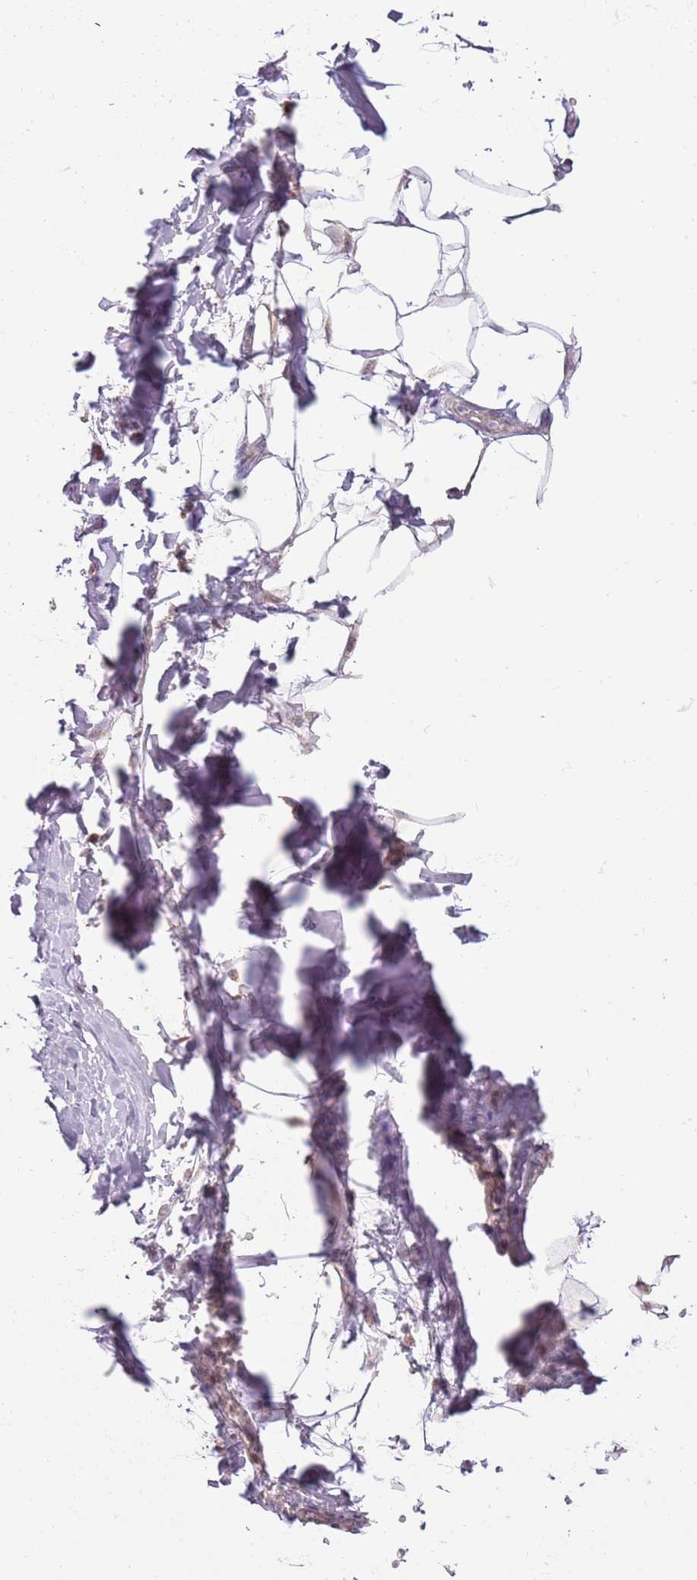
{"staining": {"intensity": "negative", "quantity": "none", "location": "none"}, "tissue": "adipose tissue", "cell_type": "Adipocytes", "image_type": "normal", "snomed": [{"axis": "morphology", "description": "Normal tissue, NOS"}, {"axis": "topography", "description": "Lymph node"}, {"axis": "topography", "description": "Cartilage tissue"}, {"axis": "topography", "description": "Bronchus"}], "caption": "High power microscopy histopathology image of an IHC image of benign adipose tissue, revealing no significant positivity in adipocytes. Nuclei are stained in blue.", "gene": "MLLT11", "patient": {"sex": "male", "age": 63}}